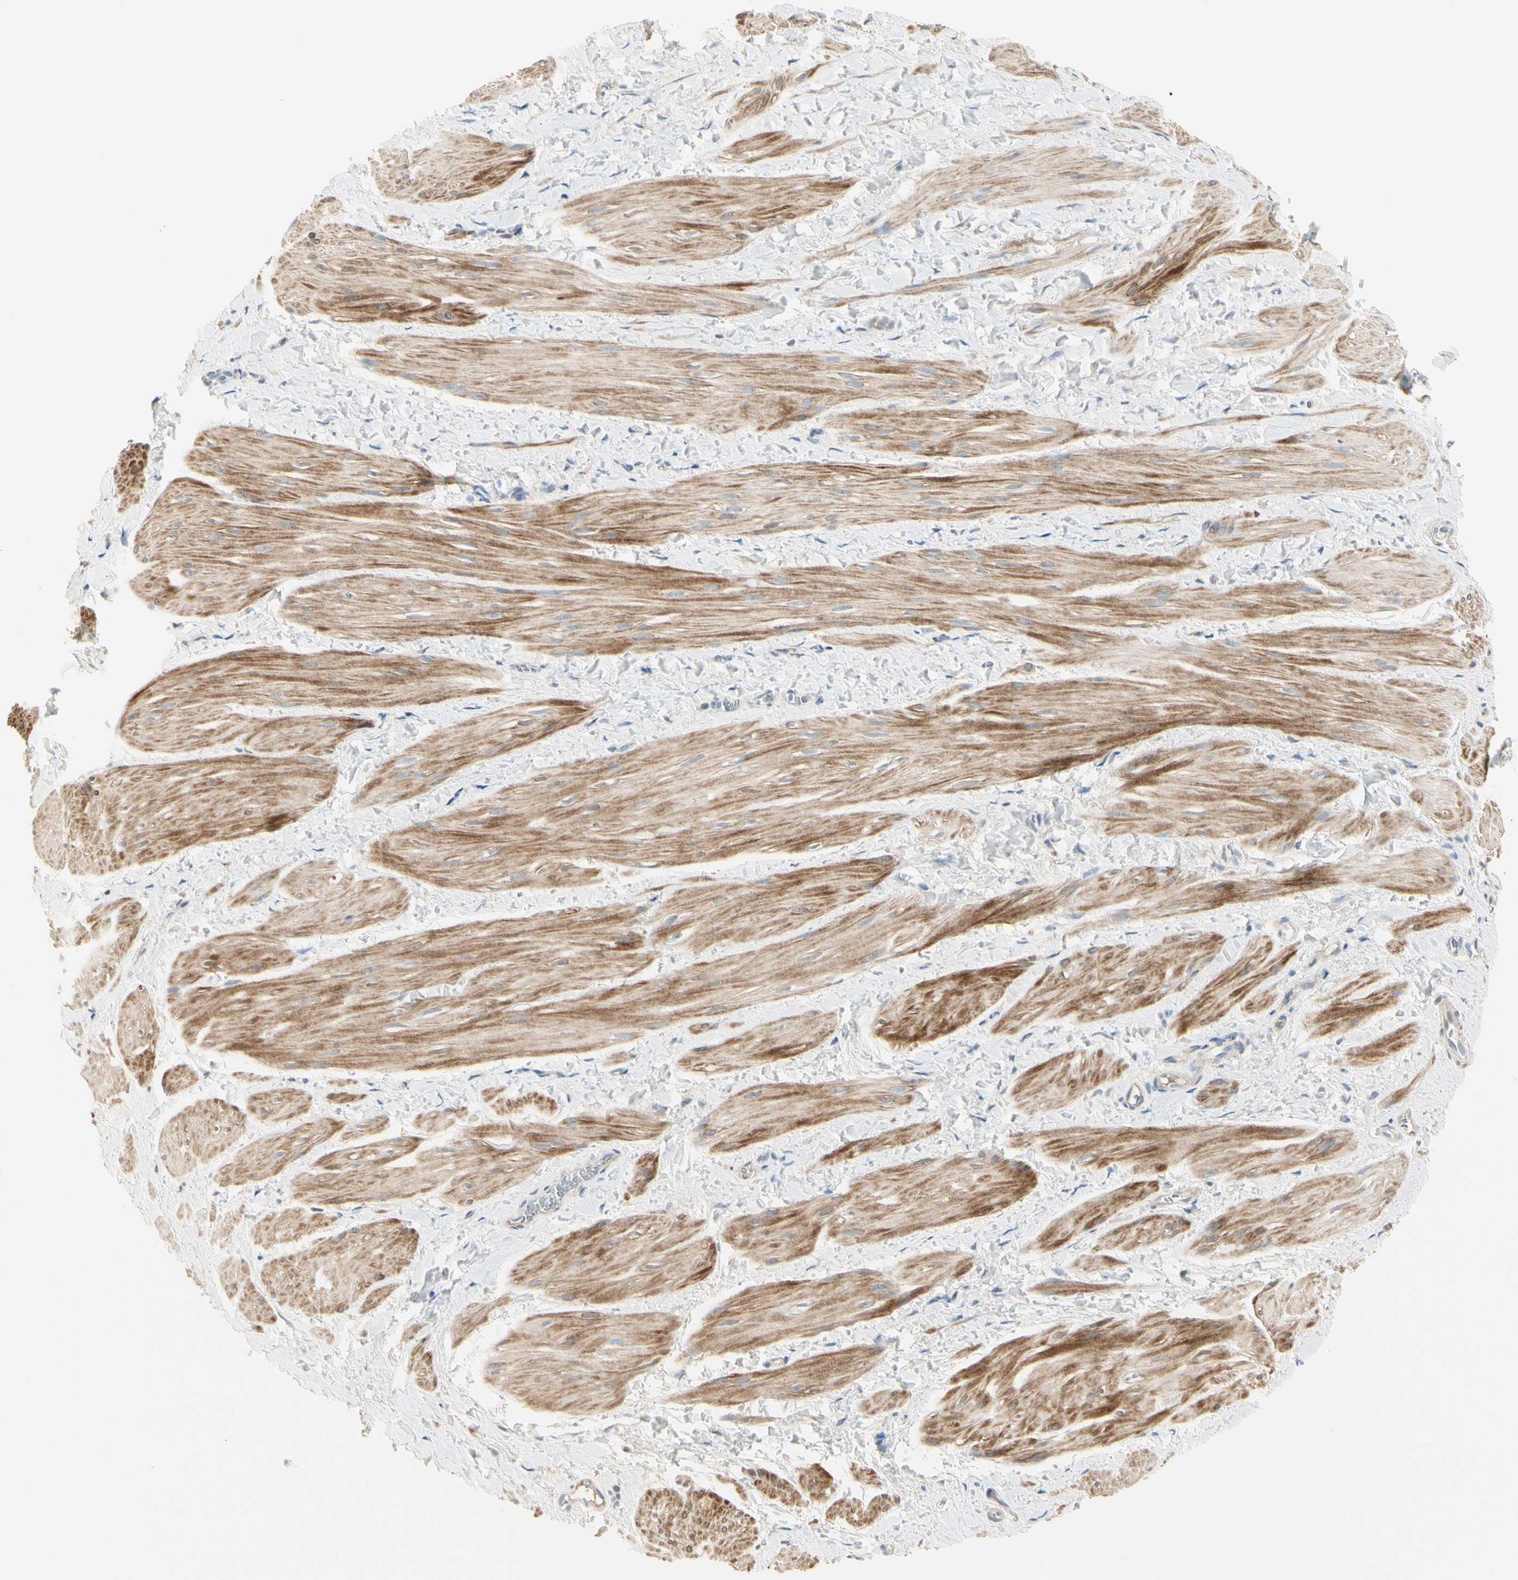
{"staining": {"intensity": "moderate", "quantity": ">75%", "location": "cytoplasmic/membranous"}, "tissue": "smooth muscle", "cell_type": "Smooth muscle cells", "image_type": "normal", "snomed": [{"axis": "morphology", "description": "Normal tissue, NOS"}, {"axis": "topography", "description": "Smooth muscle"}], "caption": "A photomicrograph showing moderate cytoplasmic/membranous staining in approximately >75% of smooth muscle cells in normal smooth muscle, as visualized by brown immunohistochemical staining.", "gene": "ADGRA3", "patient": {"sex": "male", "age": 16}}